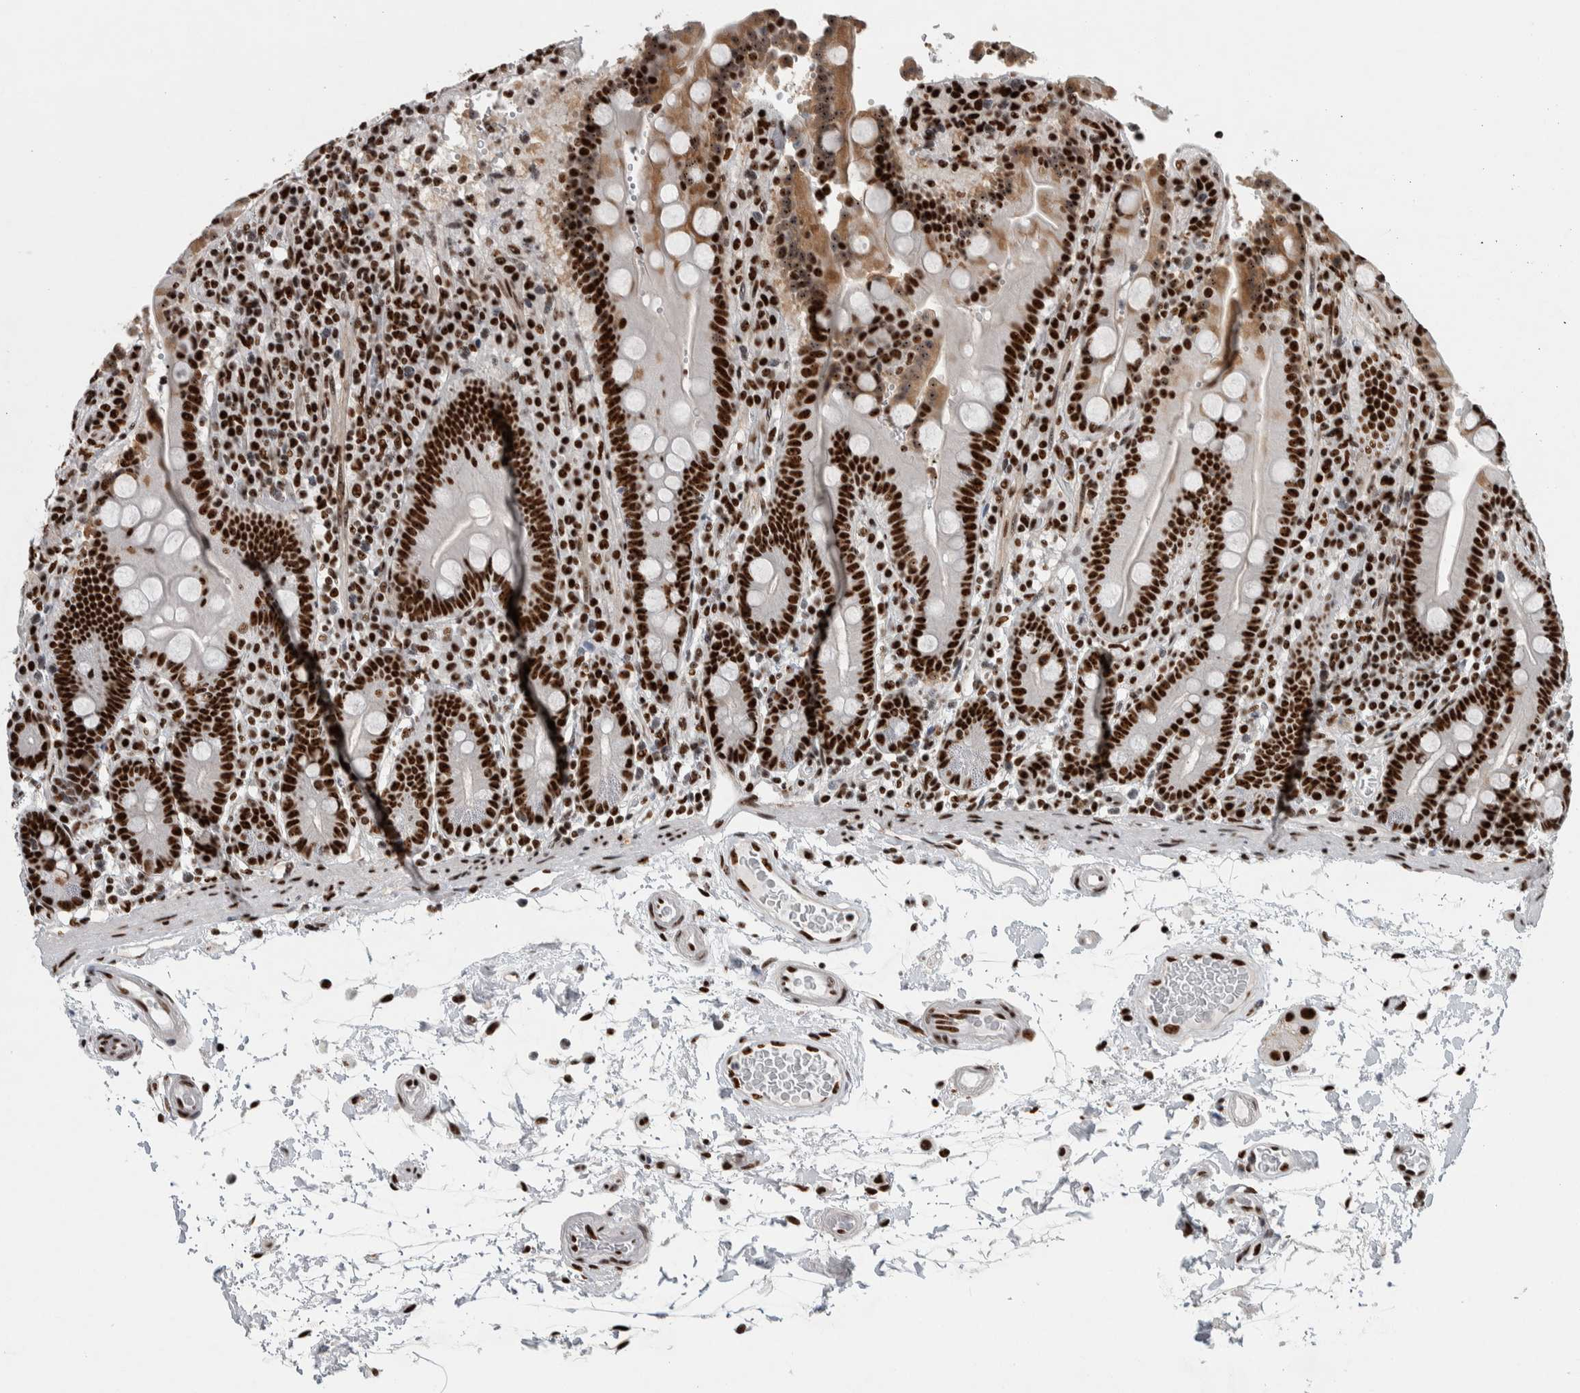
{"staining": {"intensity": "strong", "quantity": ">75%", "location": "cytoplasmic/membranous,nuclear"}, "tissue": "duodenum", "cell_type": "Glandular cells", "image_type": "normal", "snomed": [{"axis": "morphology", "description": "Normal tissue, NOS"}, {"axis": "topography", "description": "Small intestine, NOS"}], "caption": "Duodenum was stained to show a protein in brown. There is high levels of strong cytoplasmic/membranous,nuclear expression in approximately >75% of glandular cells.", "gene": "NCL", "patient": {"sex": "female", "age": 71}}